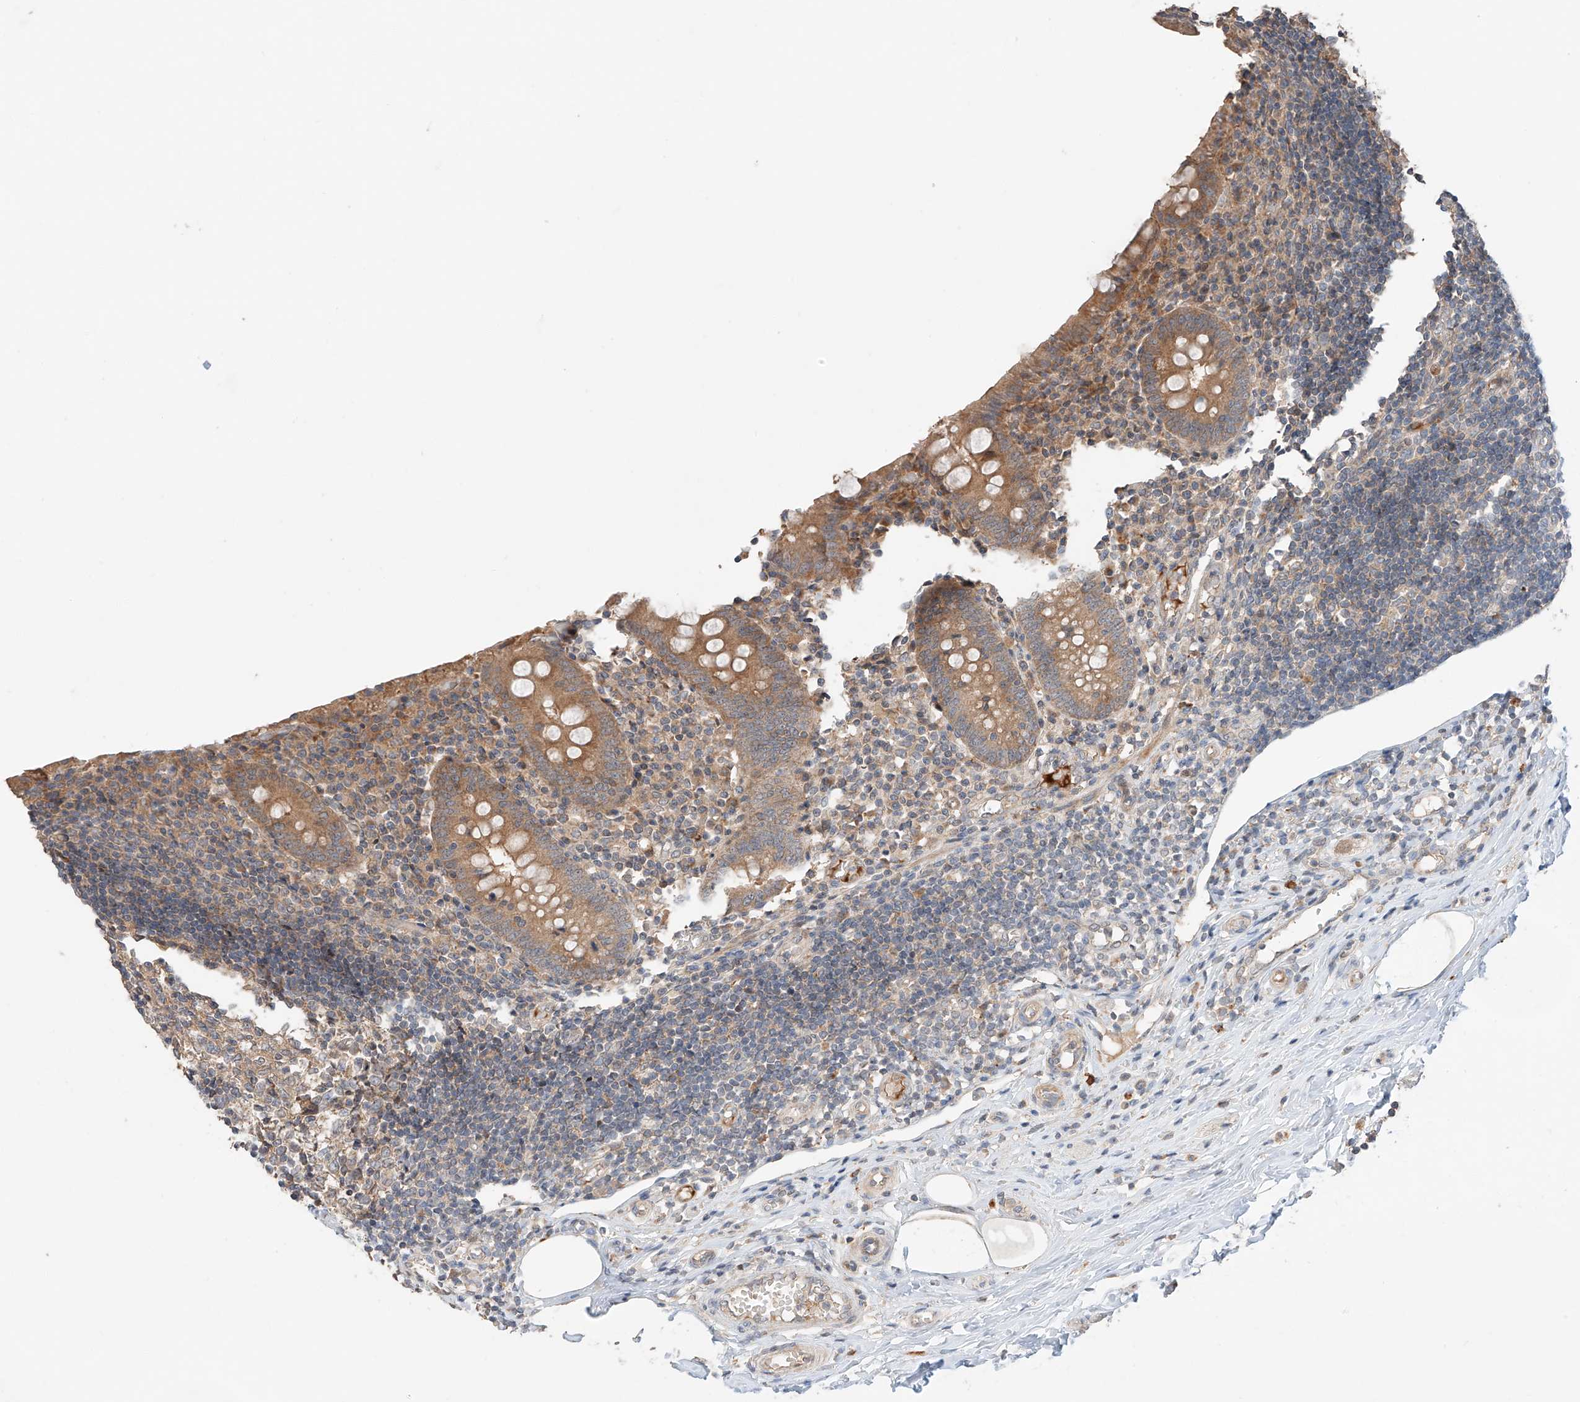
{"staining": {"intensity": "strong", "quantity": ">75%", "location": "cytoplasmic/membranous"}, "tissue": "appendix", "cell_type": "Glandular cells", "image_type": "normal", "snomed": [{"axis": "morphology", "description": "Normal tissue, NOS"}, {"axis": "topography", "description": "Appendix"}], "caption": "A high amount of strong cytoplasmic/membranous staining is identified in approximately >75% of glandular cells in benign appendix. The staining is performed using DAB (3,3'-diaminobenzidine) brown chromogen to label protein expression. The nuclei are counter-stained blue using hematoxylin.", "gene": "XPNPEP1", "patient": {"sex": "female", "age": 17}}